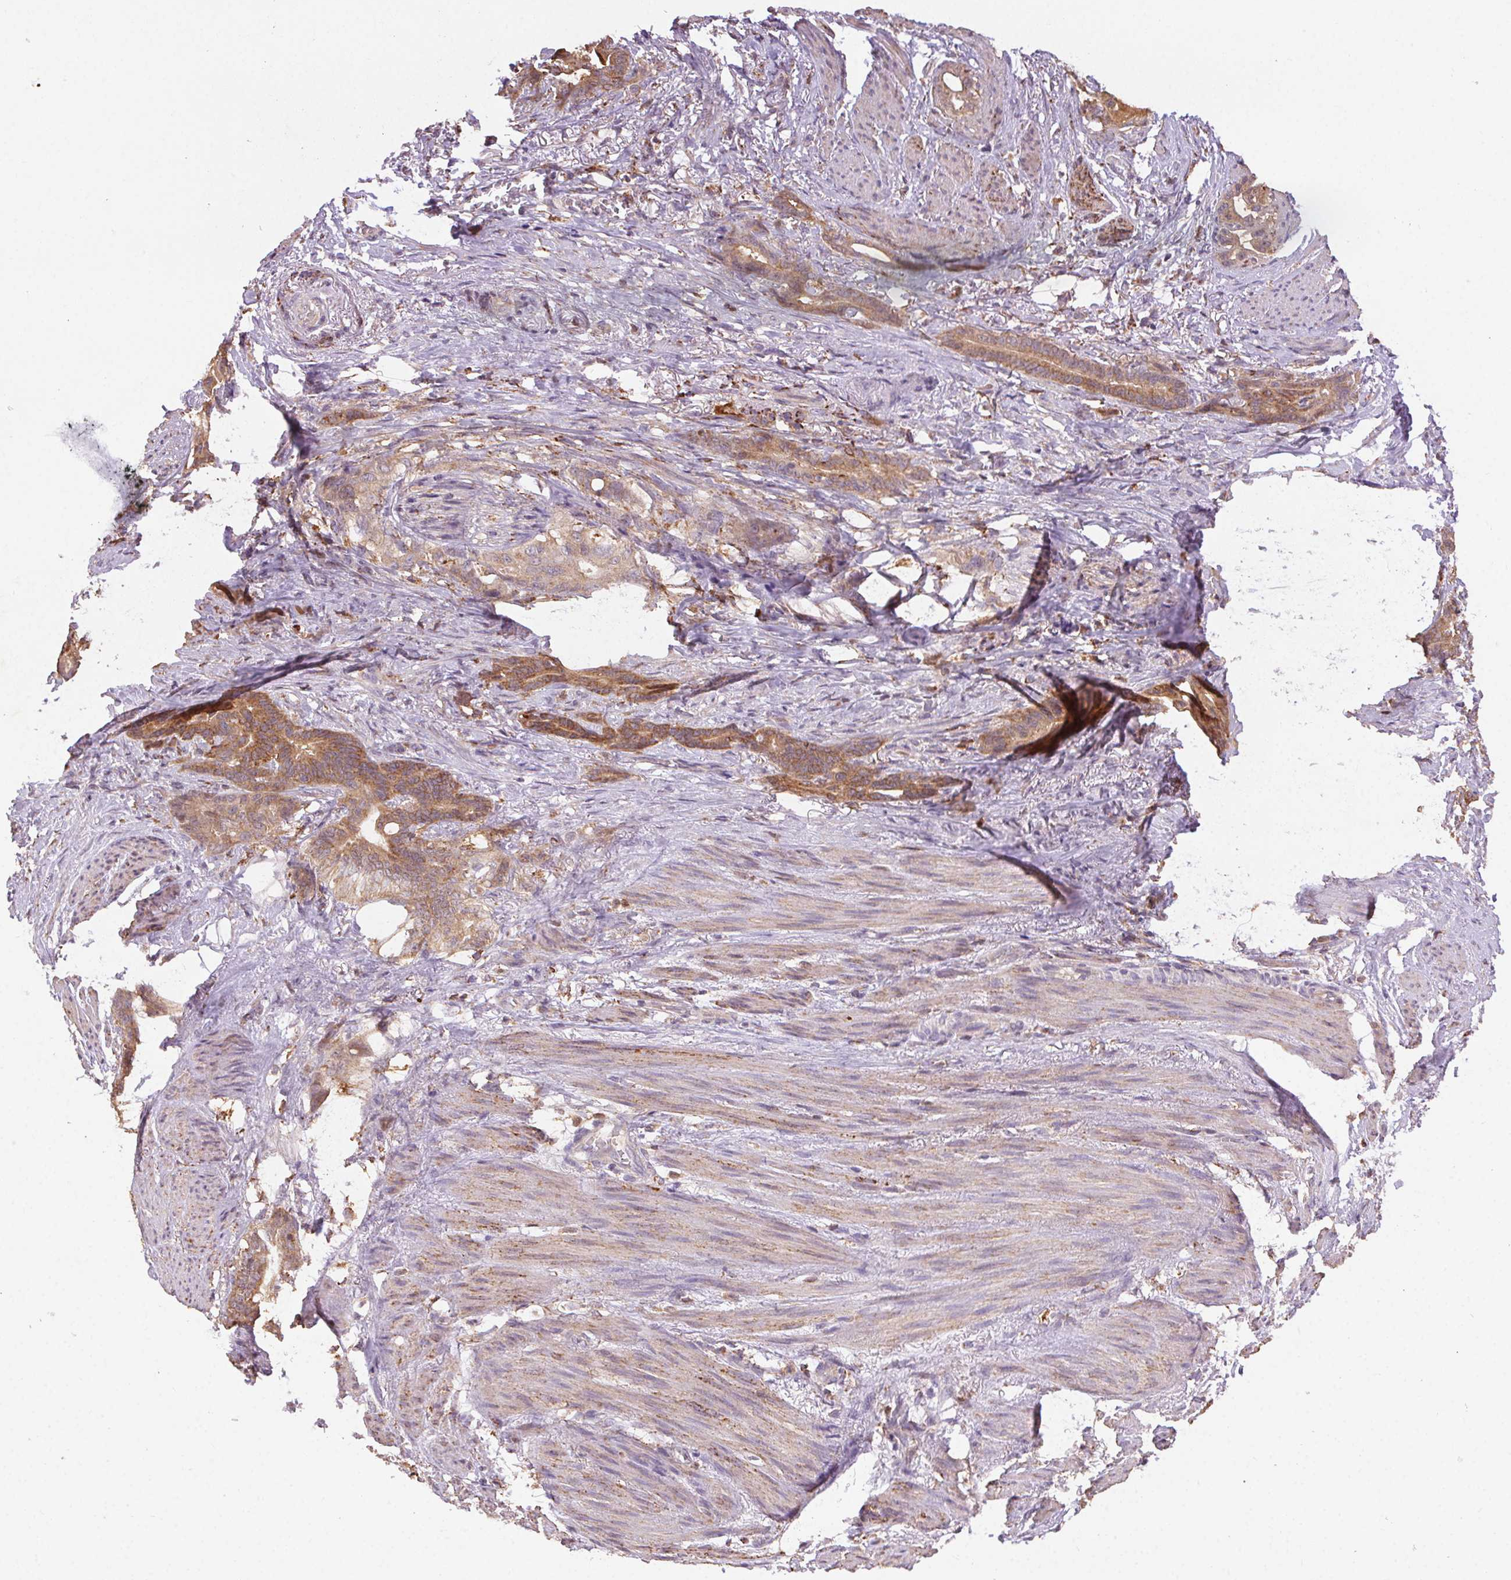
{"staining": {"intensity": "moderate", "quantity": ">75%", "location": "cytoplasmic/membranous"}, "tissue": "stomach cancer", "cell_type": "Tumor cells", "image_type": "cancer", "snomed": [{"axis": "morphology", "description": "Normal tissue, NOS"}, {"axis": "morphology", "description": "Adenocarcinoma, NOS"}, {"axis": "topography", "description": "Esophagus"}, {"axis": "topography", "description": "Stomach, upper"}], "caption": "The photomicrograph exhibits staining of adenocarcinoma (stomach), revealing moderate cytoplasmic/membranous protein staining (brown color) within tumor cells. (DAB (3,3'-diaminobenzidine) IHC, brown staining for protein, blue staining for nuclei).", "gene": "FNBP1L", "patient": {"sex": "male", "age": 62}}